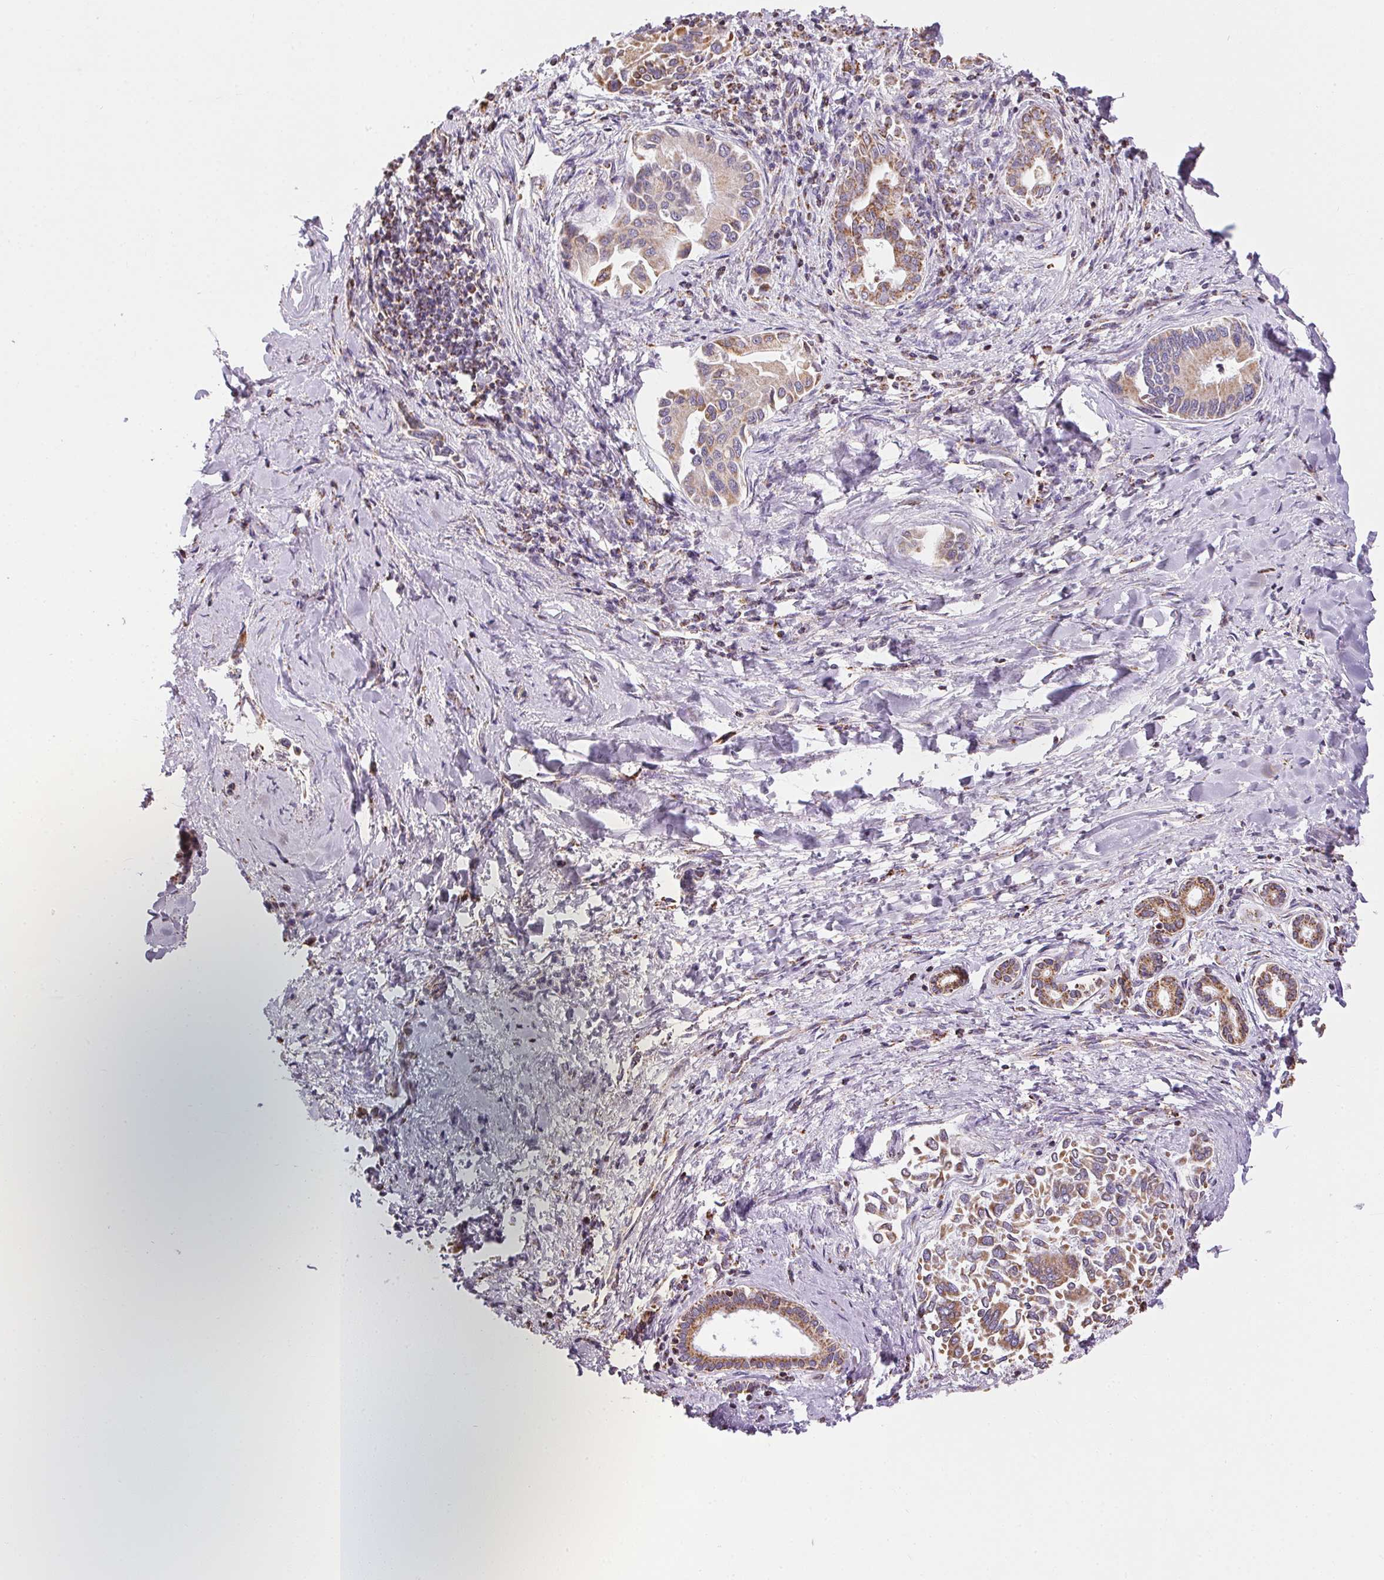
{"staining": {"intensity": "moderate", "quantity": ">75%", "location": "cytoplasmic/membranous"}, "tissue": "liver cancer", "cell_type": "Tumor cells", "image_type": "cancer", "snomed": [{"axis": "morphology", "description": "Cholangiocarcinoma"}, {"axis": "topography", "description": "Liver"}], "caption": "IHC photomicrograph of liver cancer stained for a protein (brown), which displays medium levels of moderate cytoplasmic/membranous positivity in approximately >75% of tumor cells.", "gene": "MAPK11", "patient": {"sex": "male", "age": 66}}